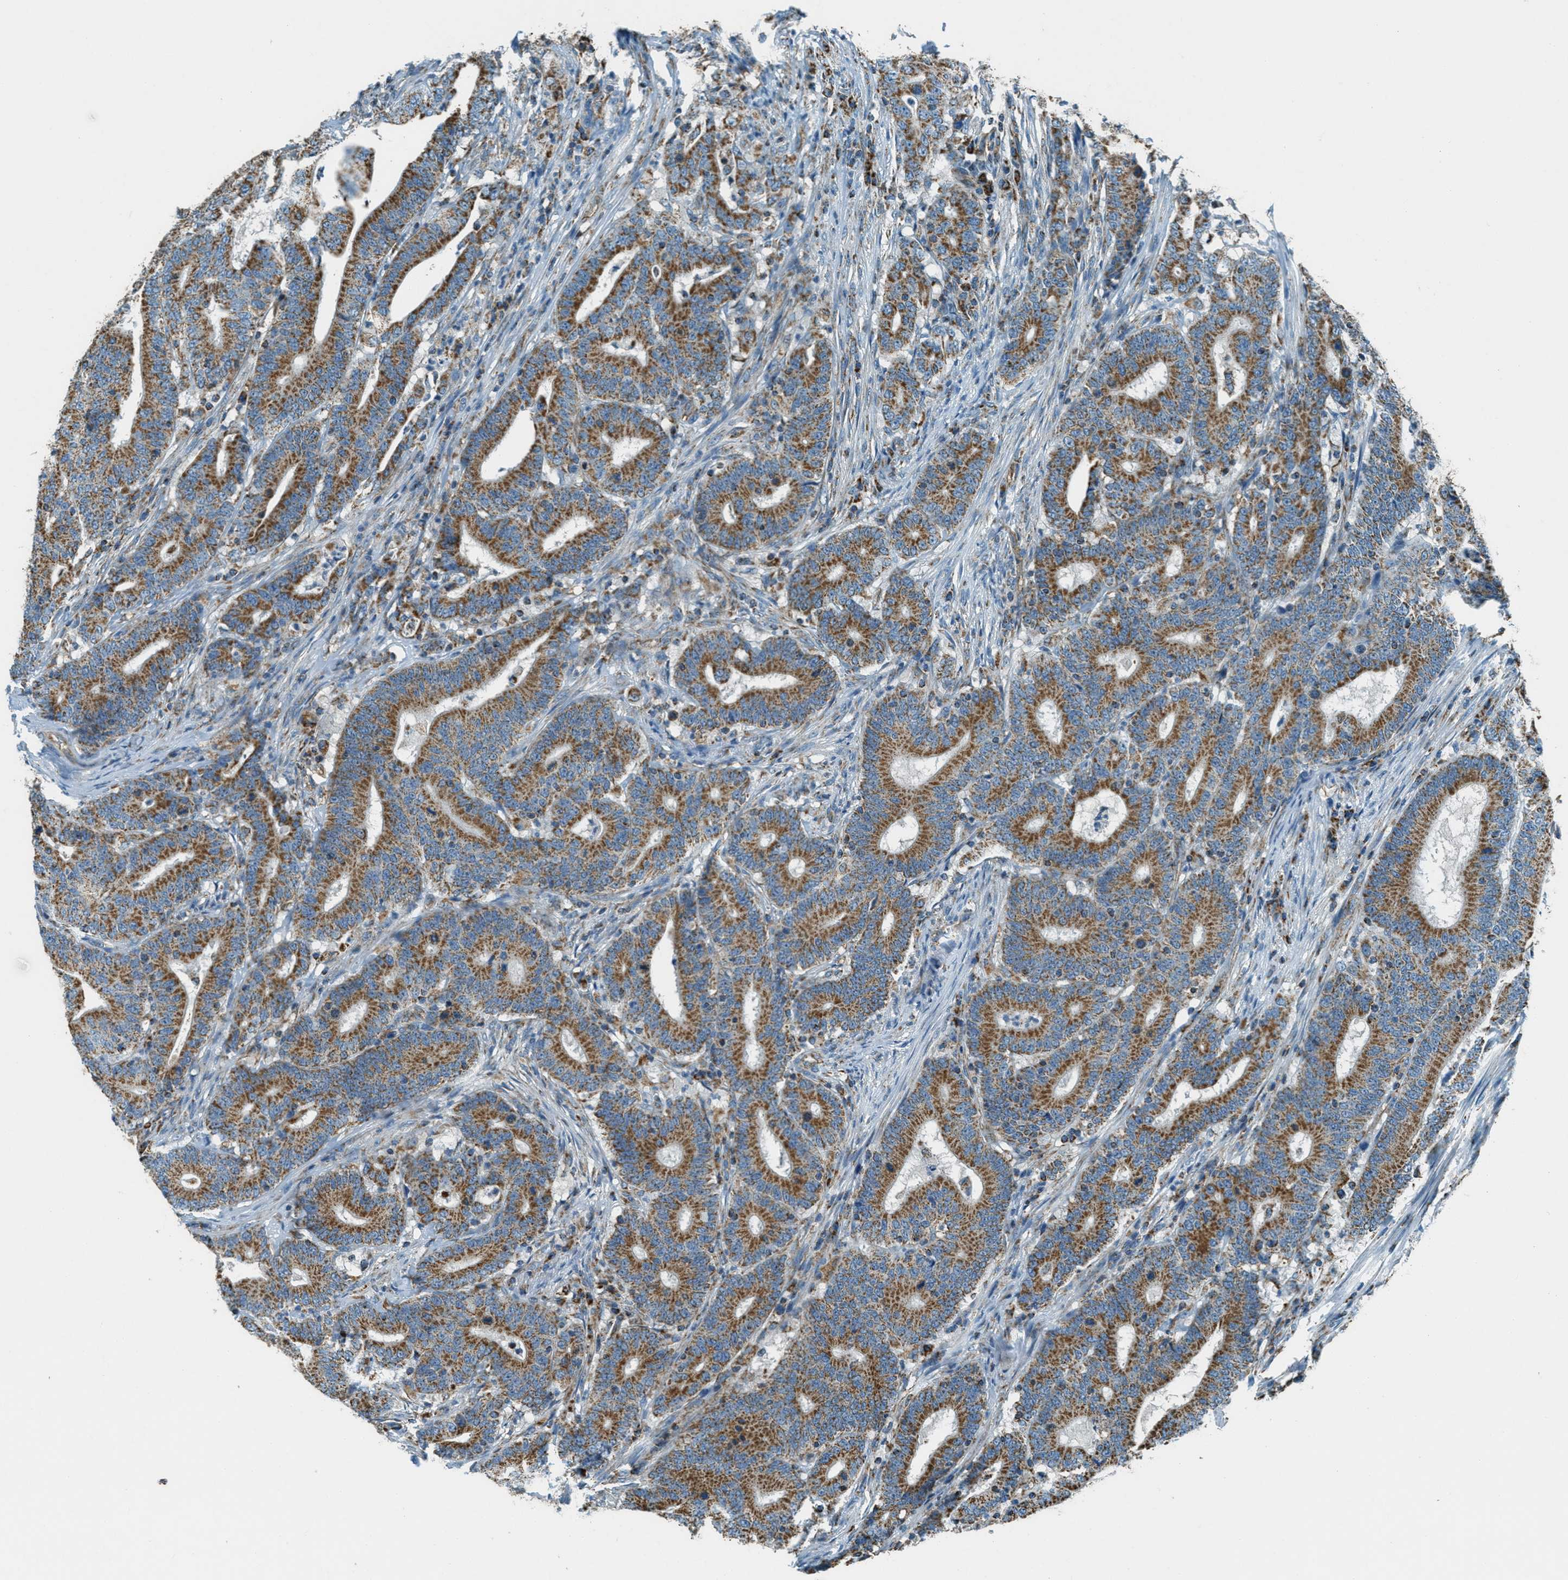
{"staining": {"intensity": "moderate", "quantity": ">75%", "location": "cytoplasmic/membranous"}, "tissue": "colorectal cancer", "cell_type": "Tumor cells", "image_type": "cancer", "snomed": [{"axis": "morphology", "description": "Adenocarcinoma, NOS"}, {"axis": "topography", "description": "Colon"}], "caption": "Colorectal cancer stained for a protein displays moderate cytoplasmic/membranous positivity in tumor cells.", "gene": "CHST15", "patient": {"sex": "female", "age": 66}}